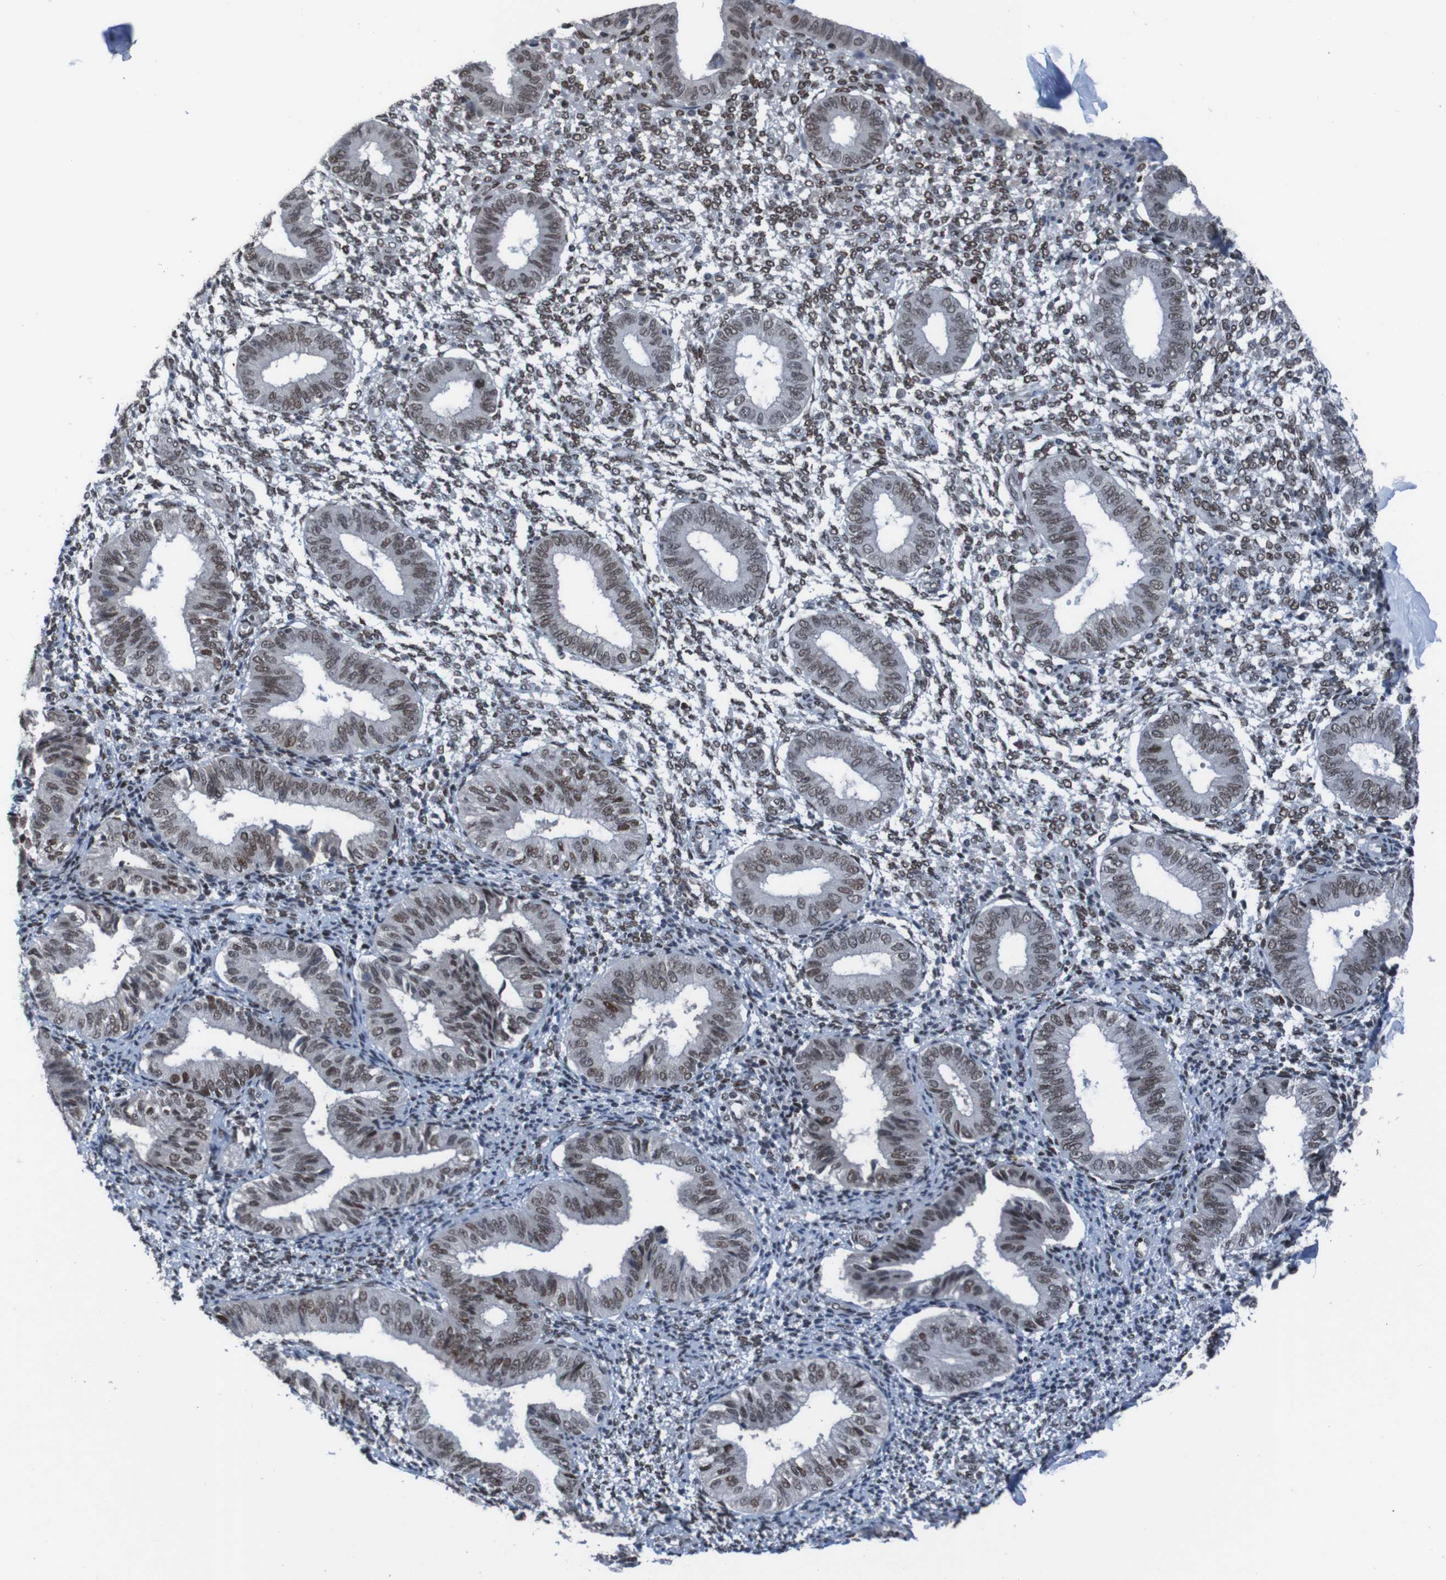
{"staining": {"intensity": "strong", "quantity": ">75%", "location": "nuclear"}, "tissue": "endometrium", "cell_type": "Cells in endometrial stroma", "image_type": "normal", "snomed": [{"axis": "morphology", "description": "Normal tissue, NOS"}, {"axis": "topography", "description": "Endometrium"}], "caption": "Protein expression analysis of normal endometrium exhibits strong nuclear positivity in about >75% of cells in endometrial stroma.", "gene": "PHF2", "patient": {"sex": "female", "age": 50}}